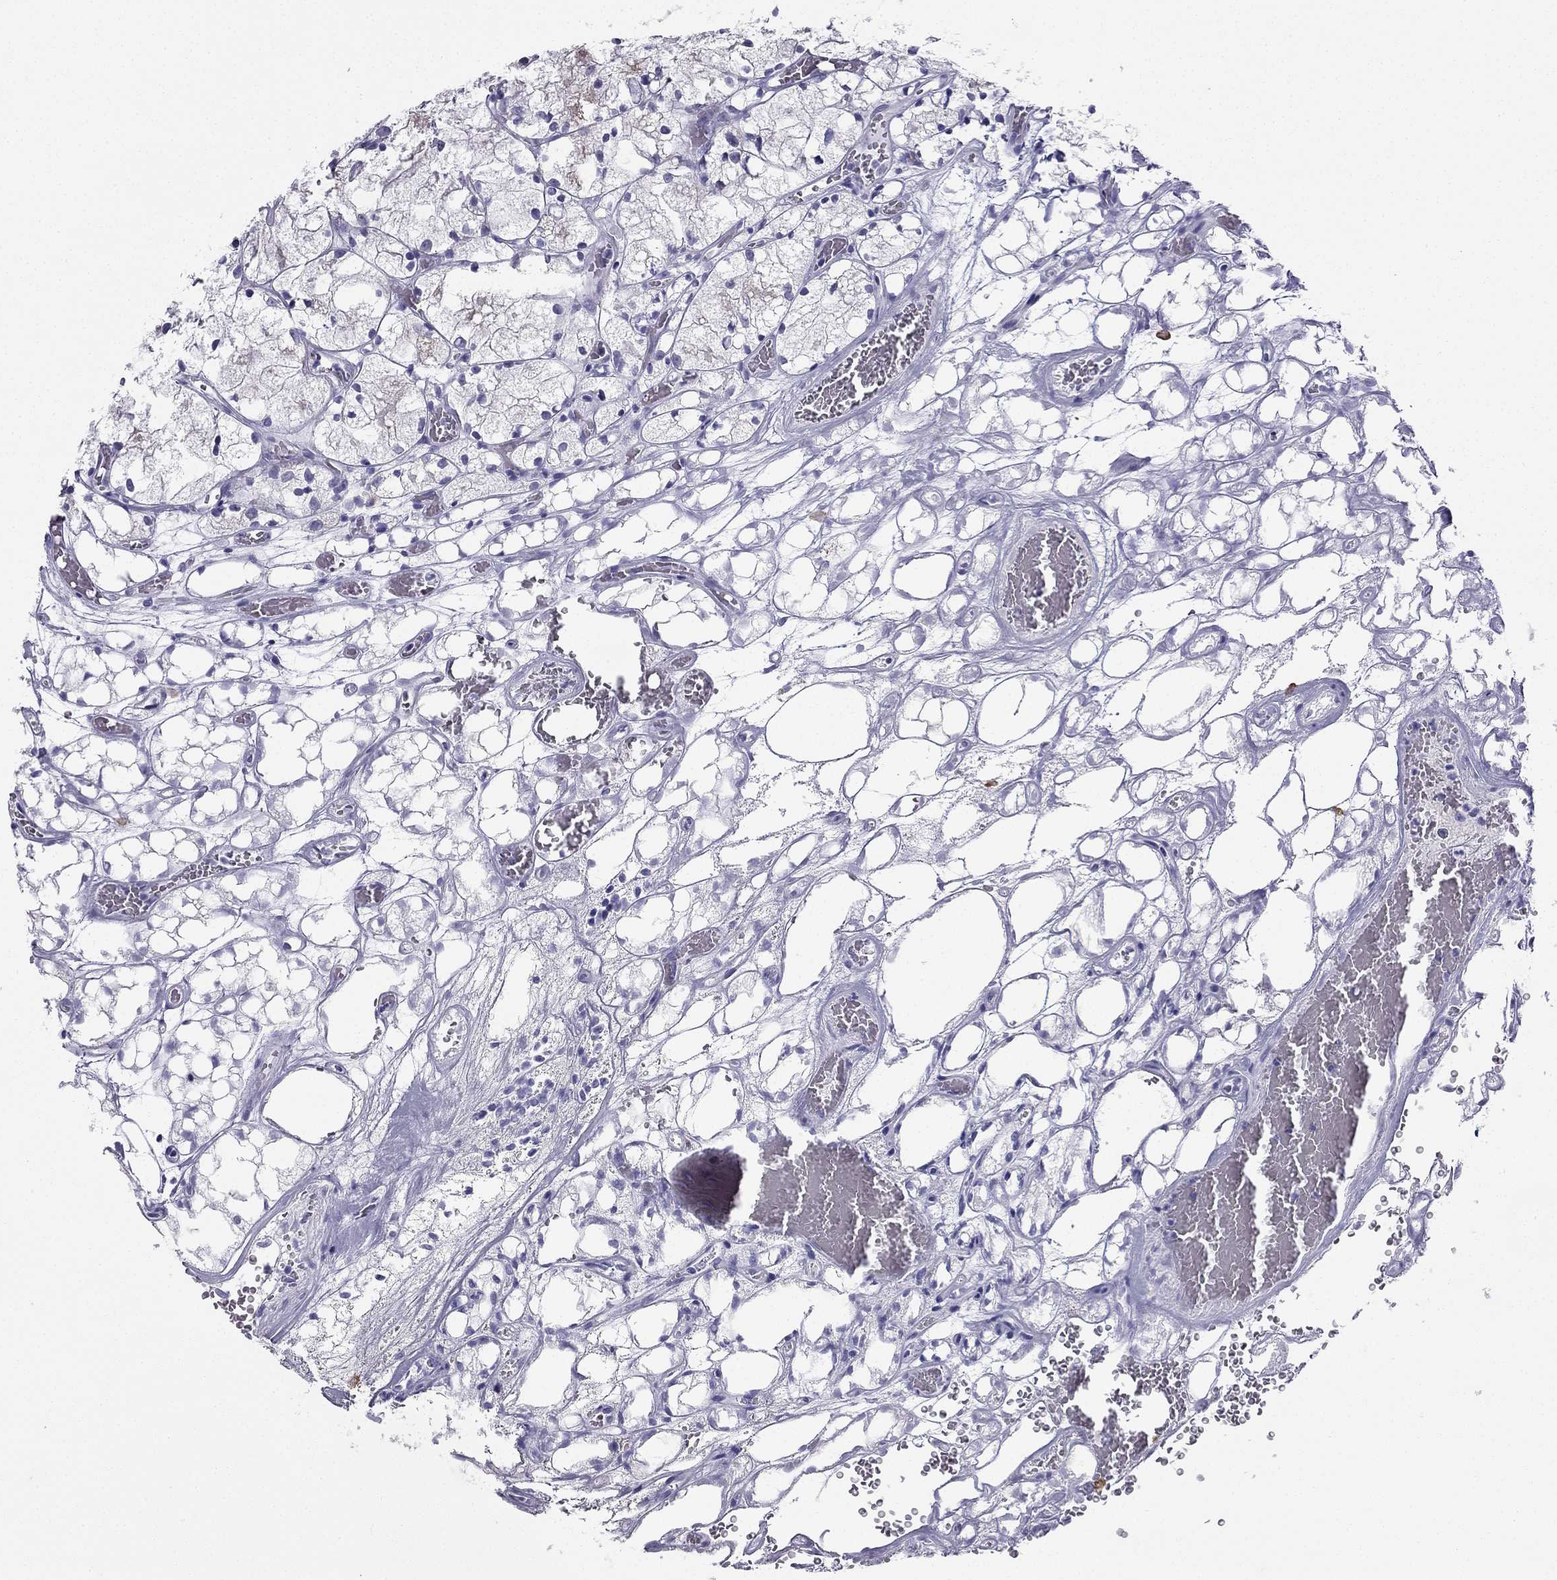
{"staining": {"intensity": "negative", "quantity": "none", "location": "none"}, "tissue": "renal cancer", "cell_type": "Tumor cells", "image_type": "cancer", "snomed": [{"axis": "morphology", "description": "Adenocarcinoma, NOS"}, {"axis": "topography", "description": "Kidney"}], "caption": "This is an IHC micrograph of human renal cancer (adenocarcinoma). There is no positivity in tumor cells.", "gene": "SLC18A2", "patient": {"sex": "female", "age": 69}}